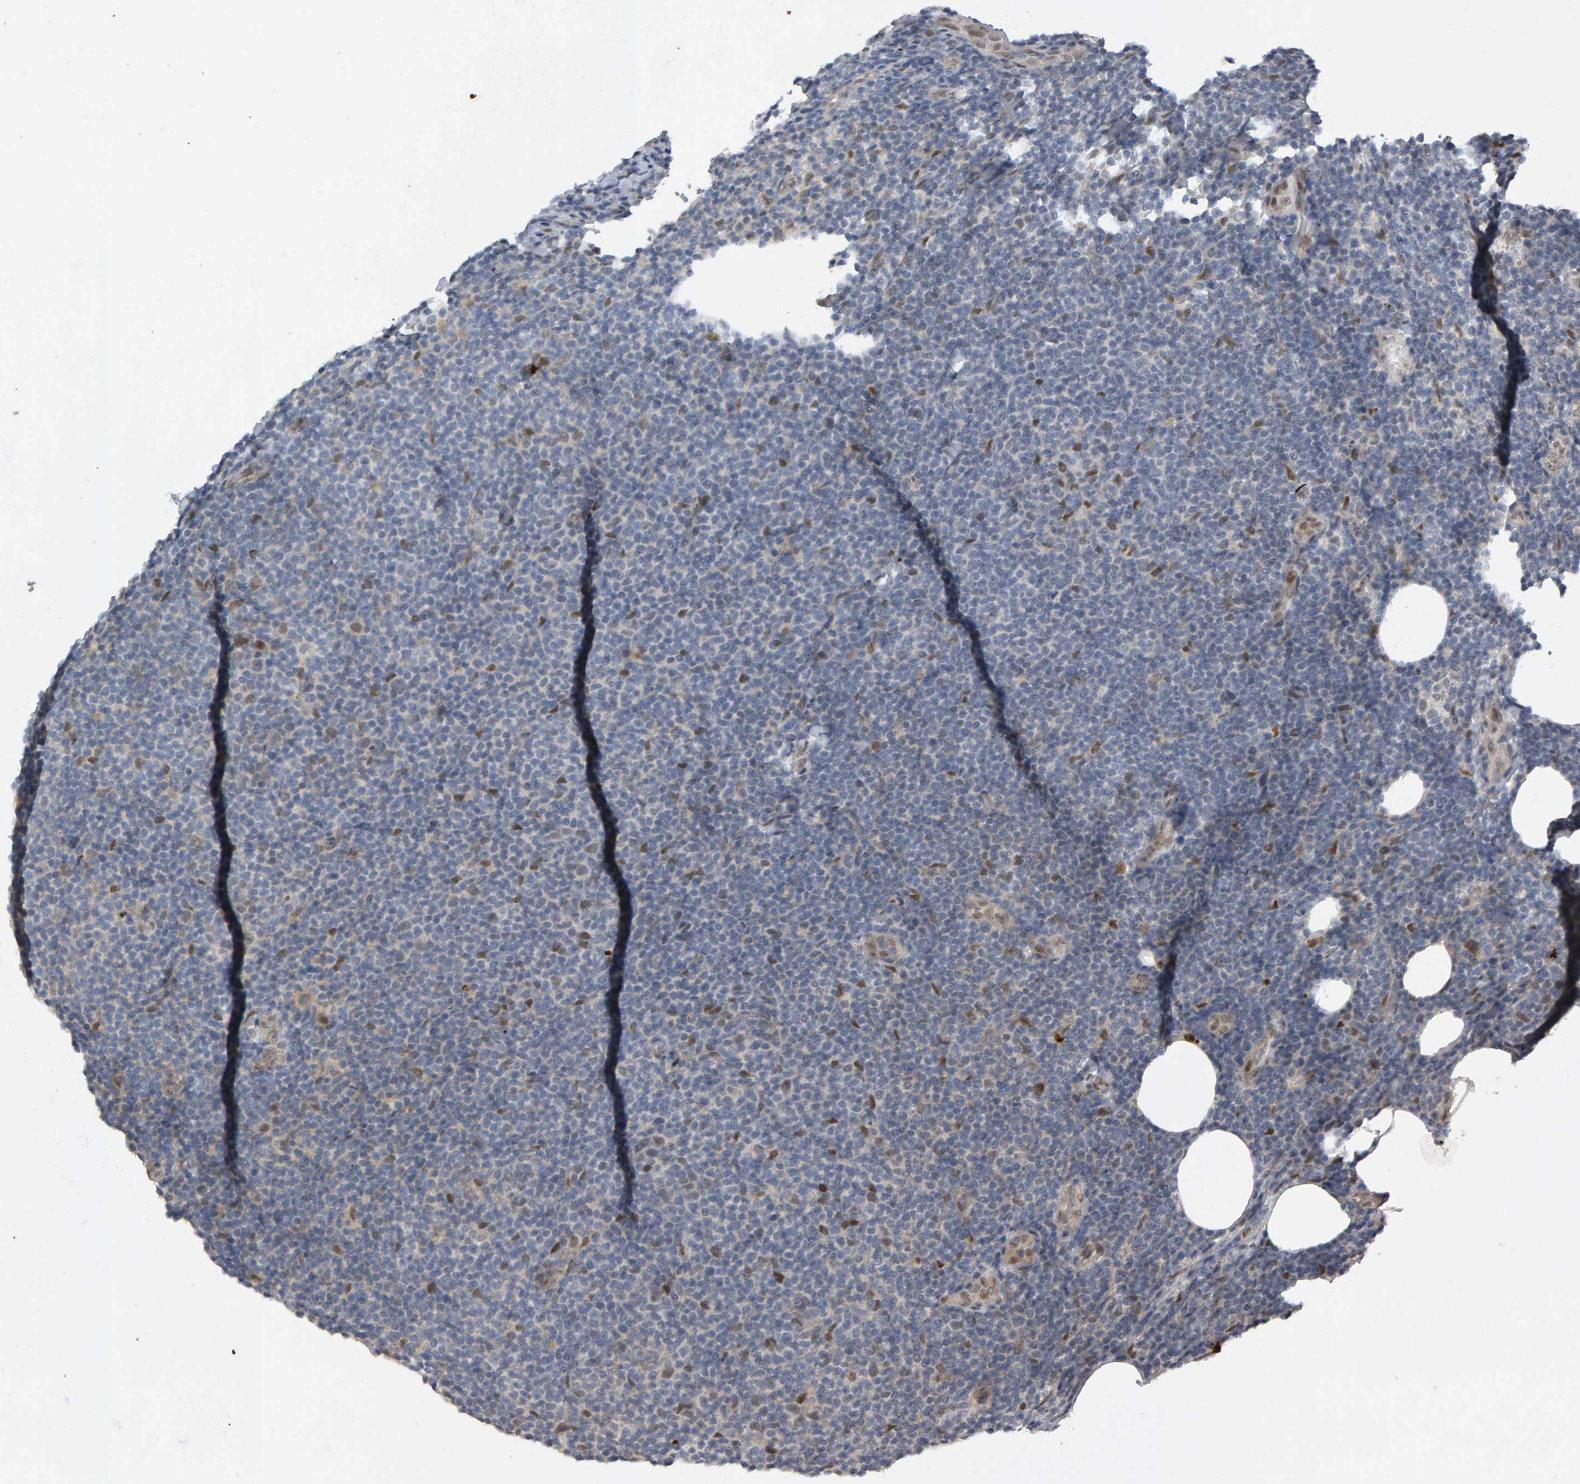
{"staining": {"intensity": "weak", "quantity": "25%-75%", "location": "nuclear"}, "tissue": "lymphoma", "cell_type": "Tumor cells", "image_type": "cancer", "snomed": [{"axis": "morphology", "description": "Malignant lymphoma, non-Hodgkin's type, Low grade"}, {"axis": "topography", "description": "Lymph node"}], "caption": "Tumor cells reveal weak nuclear expression in approximately 25%-75% of cells in lymphoma.", "gene": "IPO8", "patient": {"sex": "male", "age": 66}}